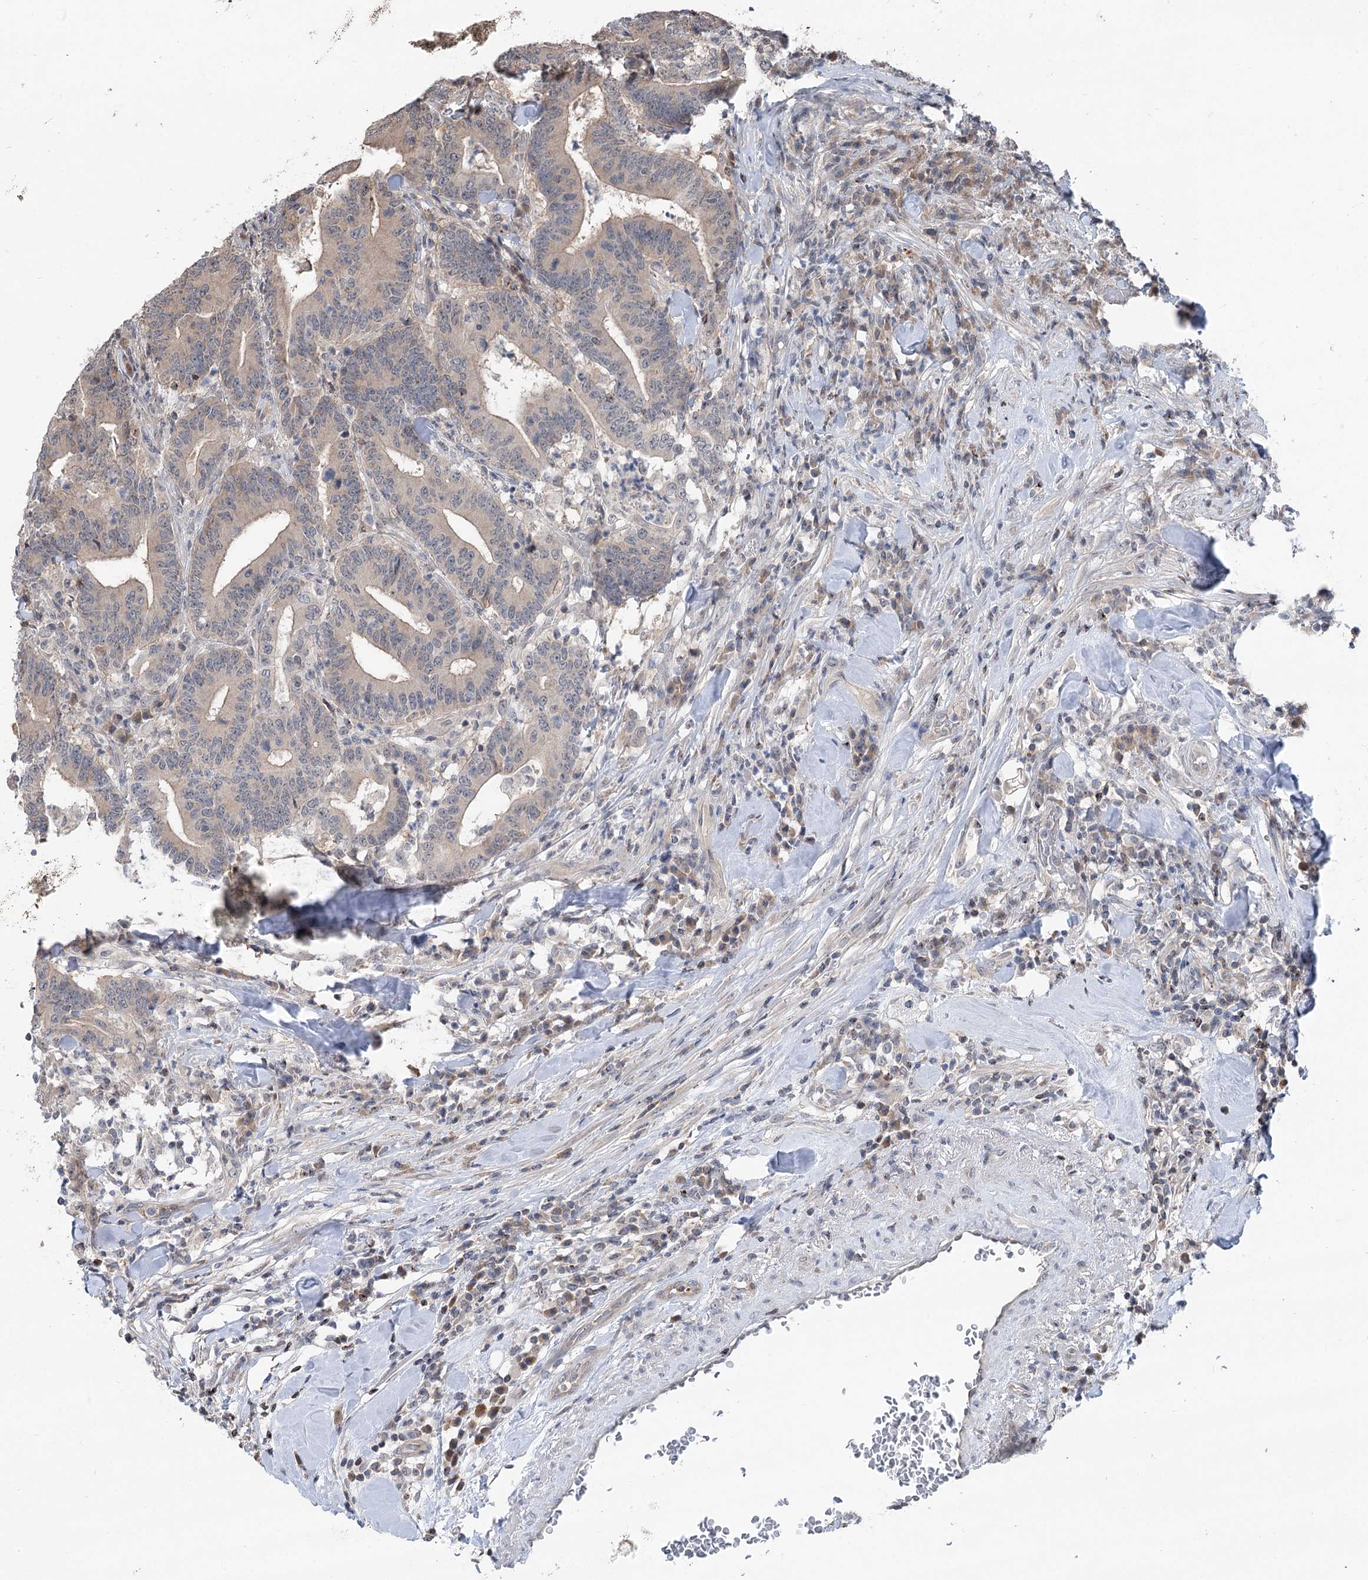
{"staining": {"intensity": "weak", "quantity": "25%-75%", "location": "cytoplasmic/membranous"}, "tissue": "colorectal cancer", "cell_type": "Tumor cells", "image_type": "cancer", "snomed": [{"axis": "morphology", "description": "Adenocarcinoma, NOS"}, {"axis": "topography", "description": "Colon"}], "caption": "Tumor cells demonstrate low levels of weak cytoplasmic/membranous positivity in about 25%-75% of cells in colorectal adenocarcinoma.", "gene": "CCSER2", "patient": {"sex": "female", "age": 66}}